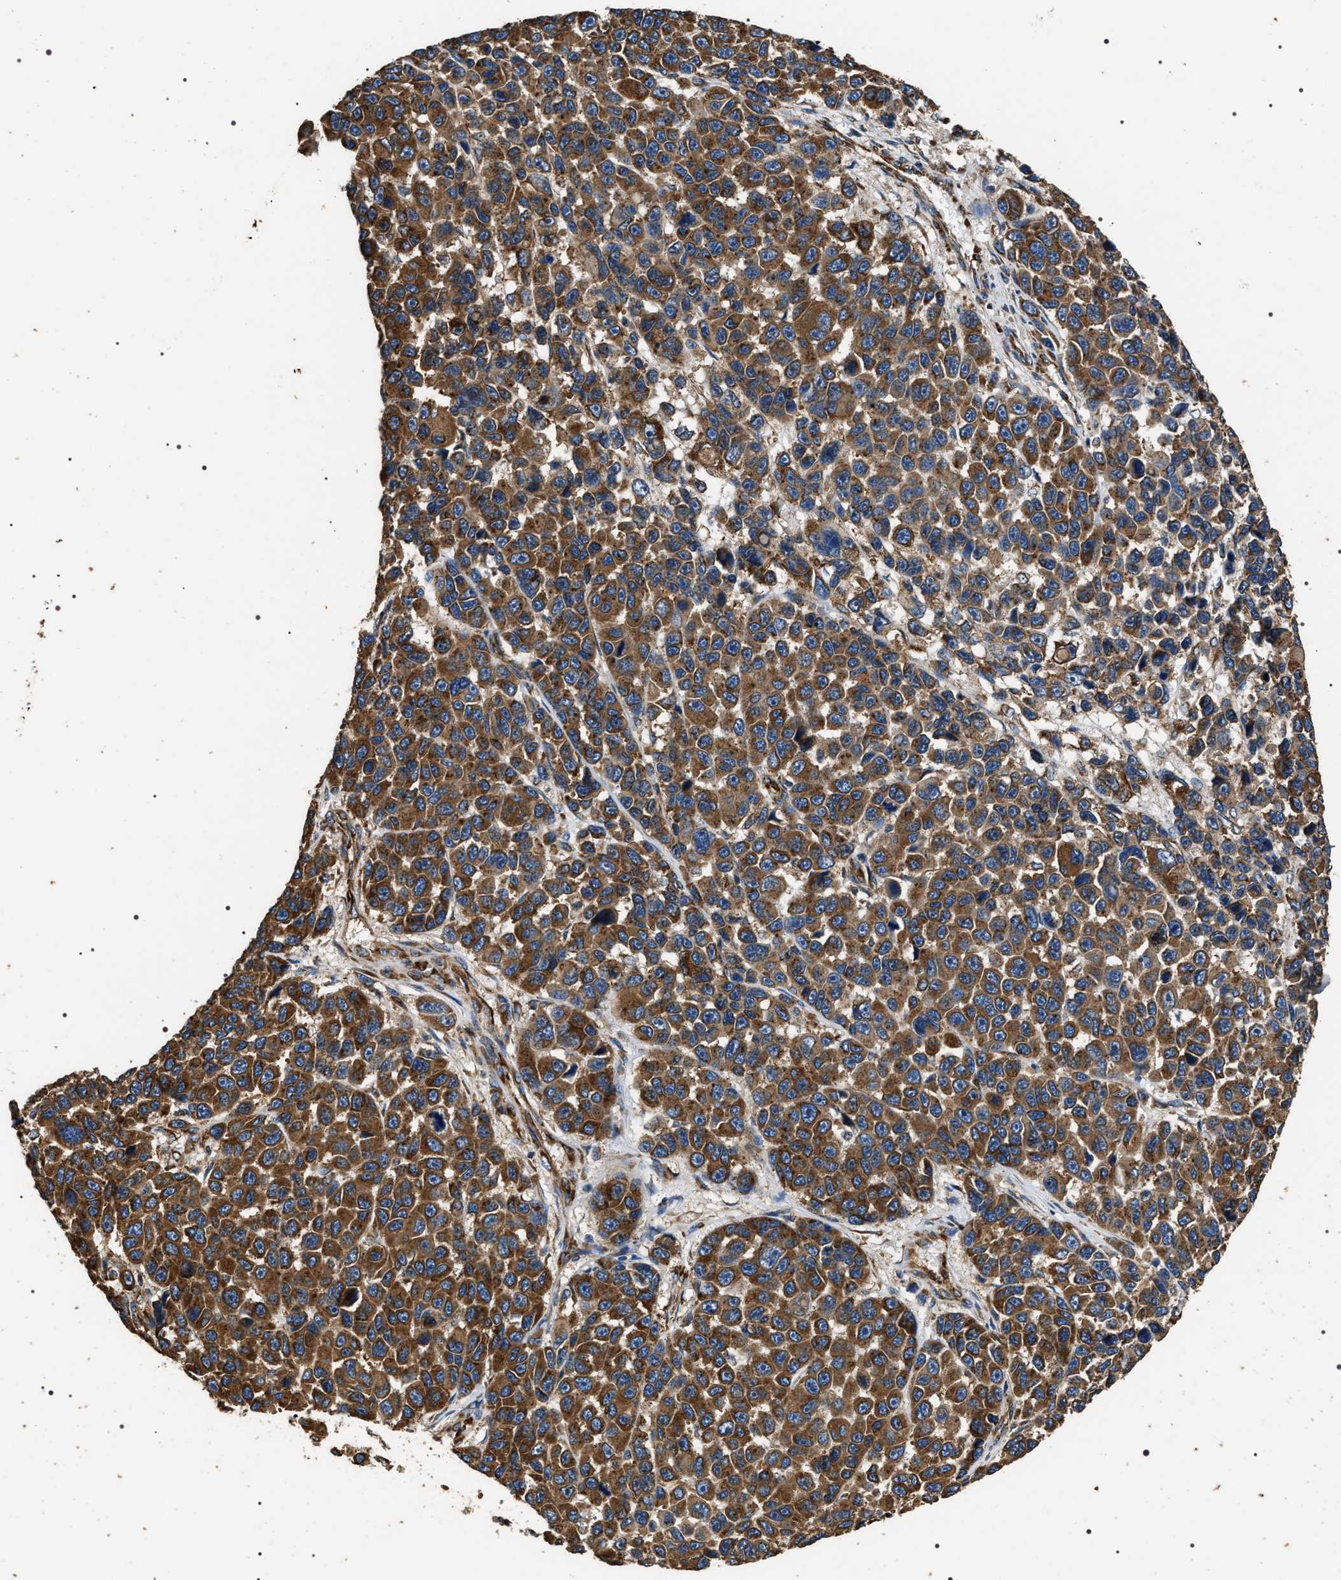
{"staining": {"intensity": "strong", "quantity": ">75%", "location": "cytoplasmic/membranous"}, "tissue": "melanoma", "cell_type": "Tumor cells", "image_type": "cancer", "snomed": [{"axis": "morphology", "description": "Malignant melanoma, NOS"}, {"axis": "topography", "description": "Skin"}], "caption": "Immunohistochemistry image of human malignant melanoma stained for a protein (brown), which displays high levels of strong cytoplasmic/membranous staining in approximately >75% of tumor cells.", "gene": "KTN1", "patient": {"sex": "male", "age": 53}}